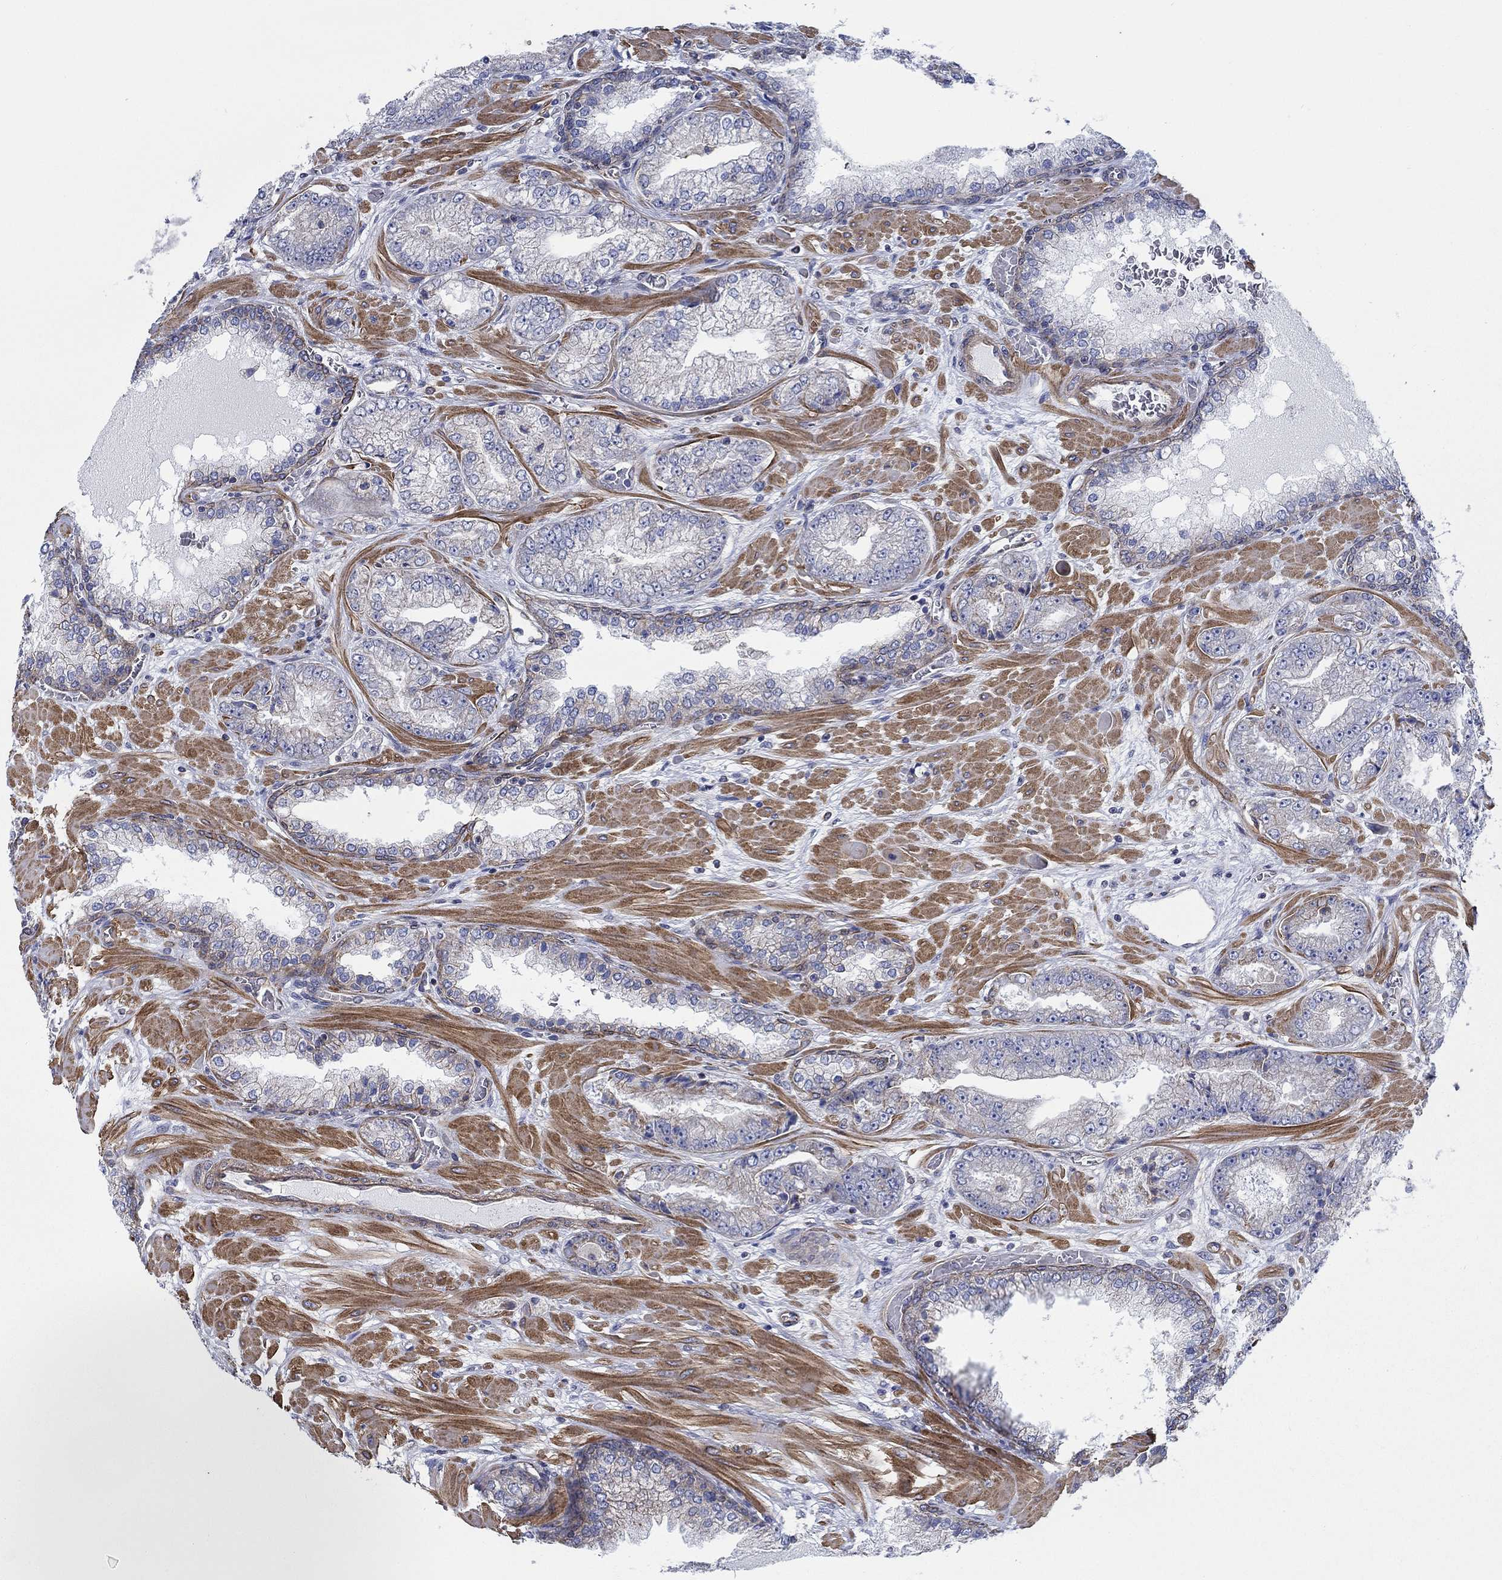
{"staining": {"intensity": "negative", "quantity": "none", "location": "none"}, "tissue": "prostate cancer", "cell_type": "Tumor cells", "image_type": "cancer", "snomed": [{"axis": "morphology", "description": "Adenocarcinoma, Low grade"}, {"axis": "topography", "description": "Prostate"}], "caption": "Prostate low-grade adenocarcinoma was stained to show a protein in brown. There is no significant staining in tumor cells.", "gene": "FMN1", "patient": {"sex": "male", "age": 57}}